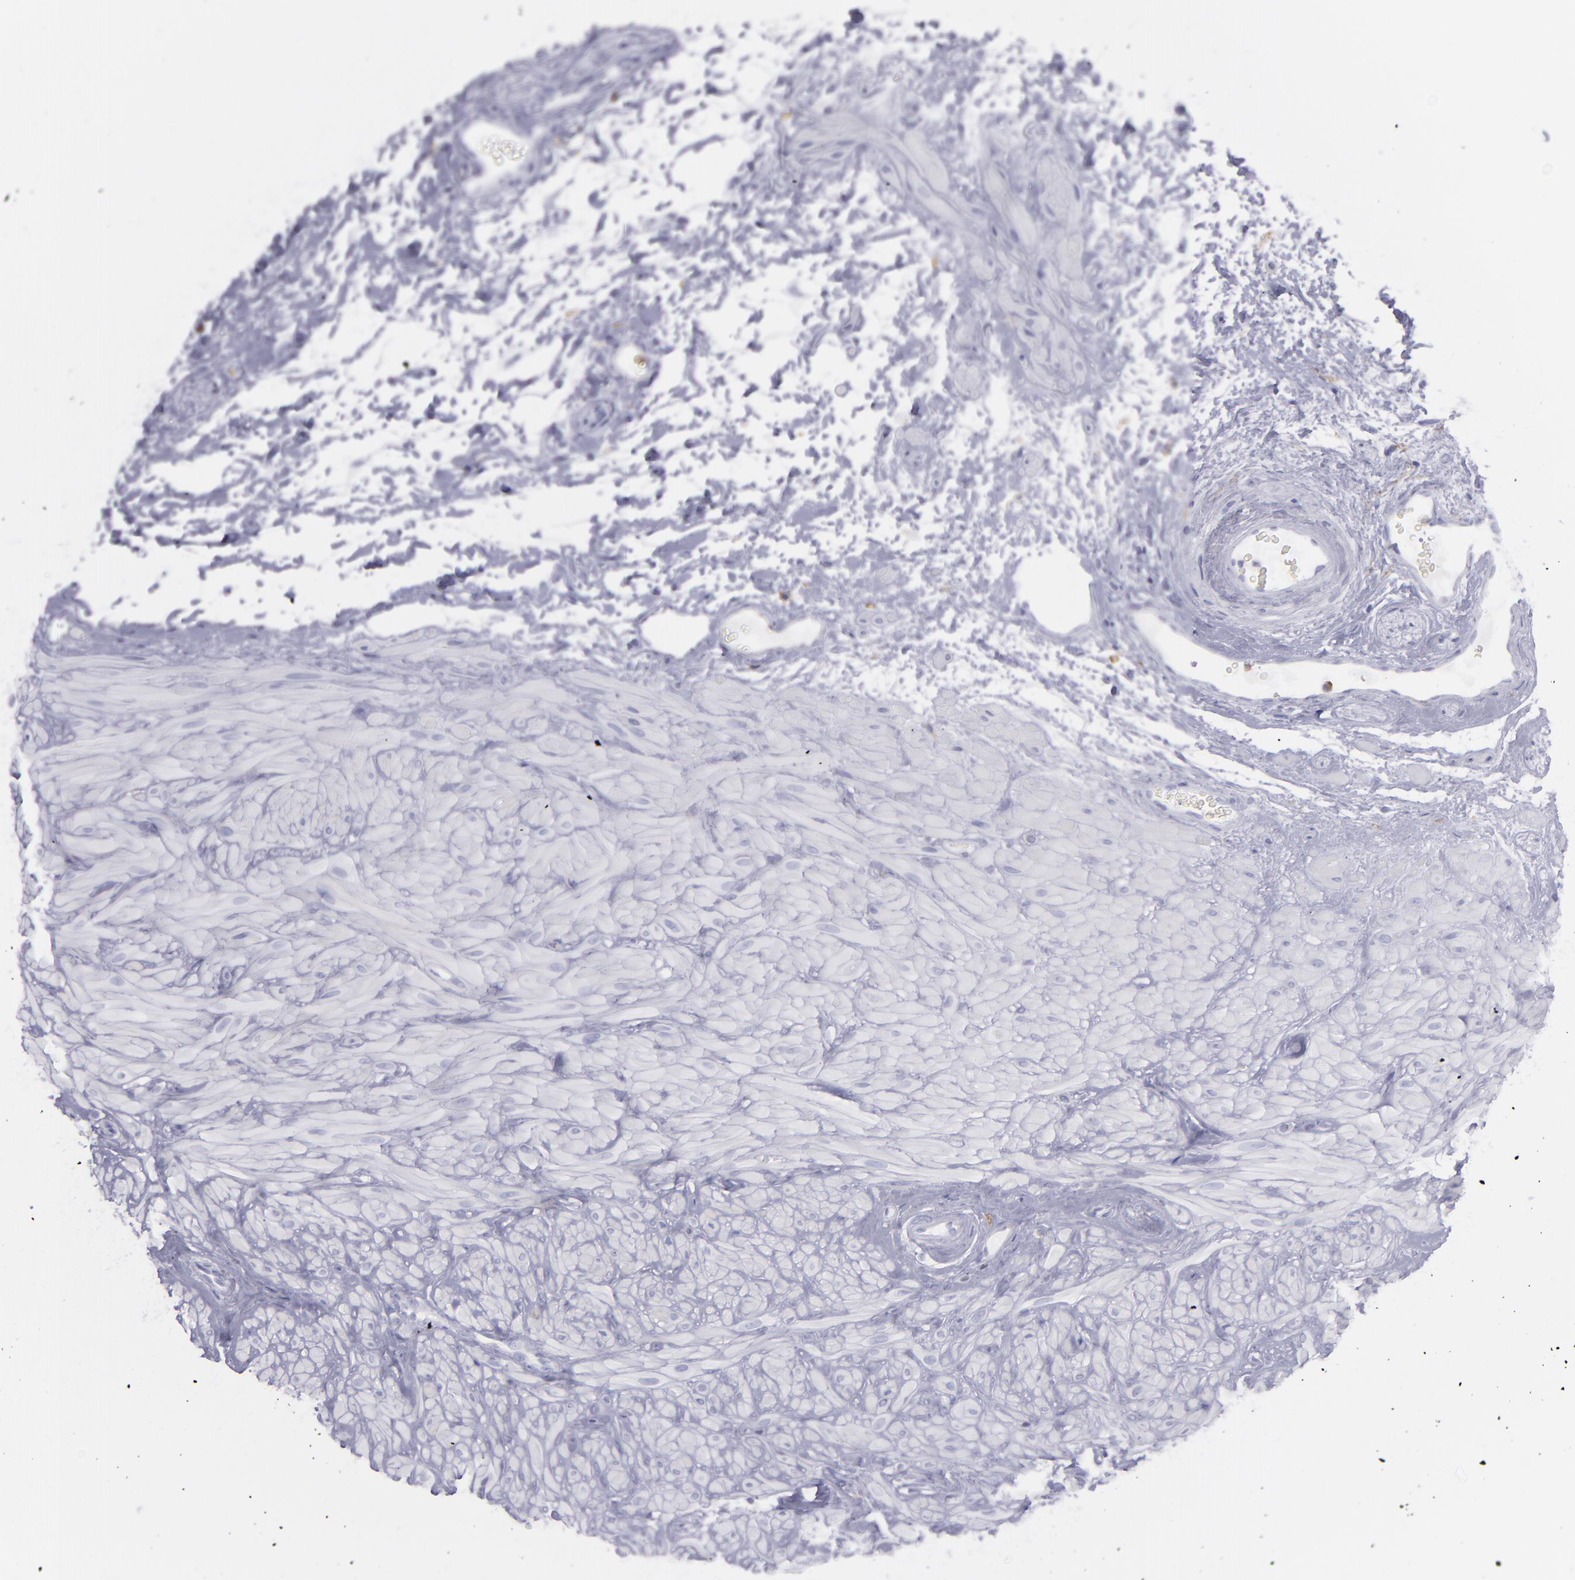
{"staining": {"intensity": "negative", "quantity": "none", "location": "none"}, "tissue": "seminal vesicle", "cell_type": "Glandular cells", "image_type": "normal", "snomed": [{"axis": "morphology", "description": "Normal tissue, NOS"}, {"axis": "topography", "description": "Seminal veicle"}], "caption": "A high-resolution micrograph shows immunohistochemistry staining of normal seminal vesicle, which exhibits no significant positivity in glandular cells. (DAB (3,3'-diaminobenzidine) IHC, high magnification).", "gene": "SELPLG", "patient": {"sex": "male", "age": 63}}